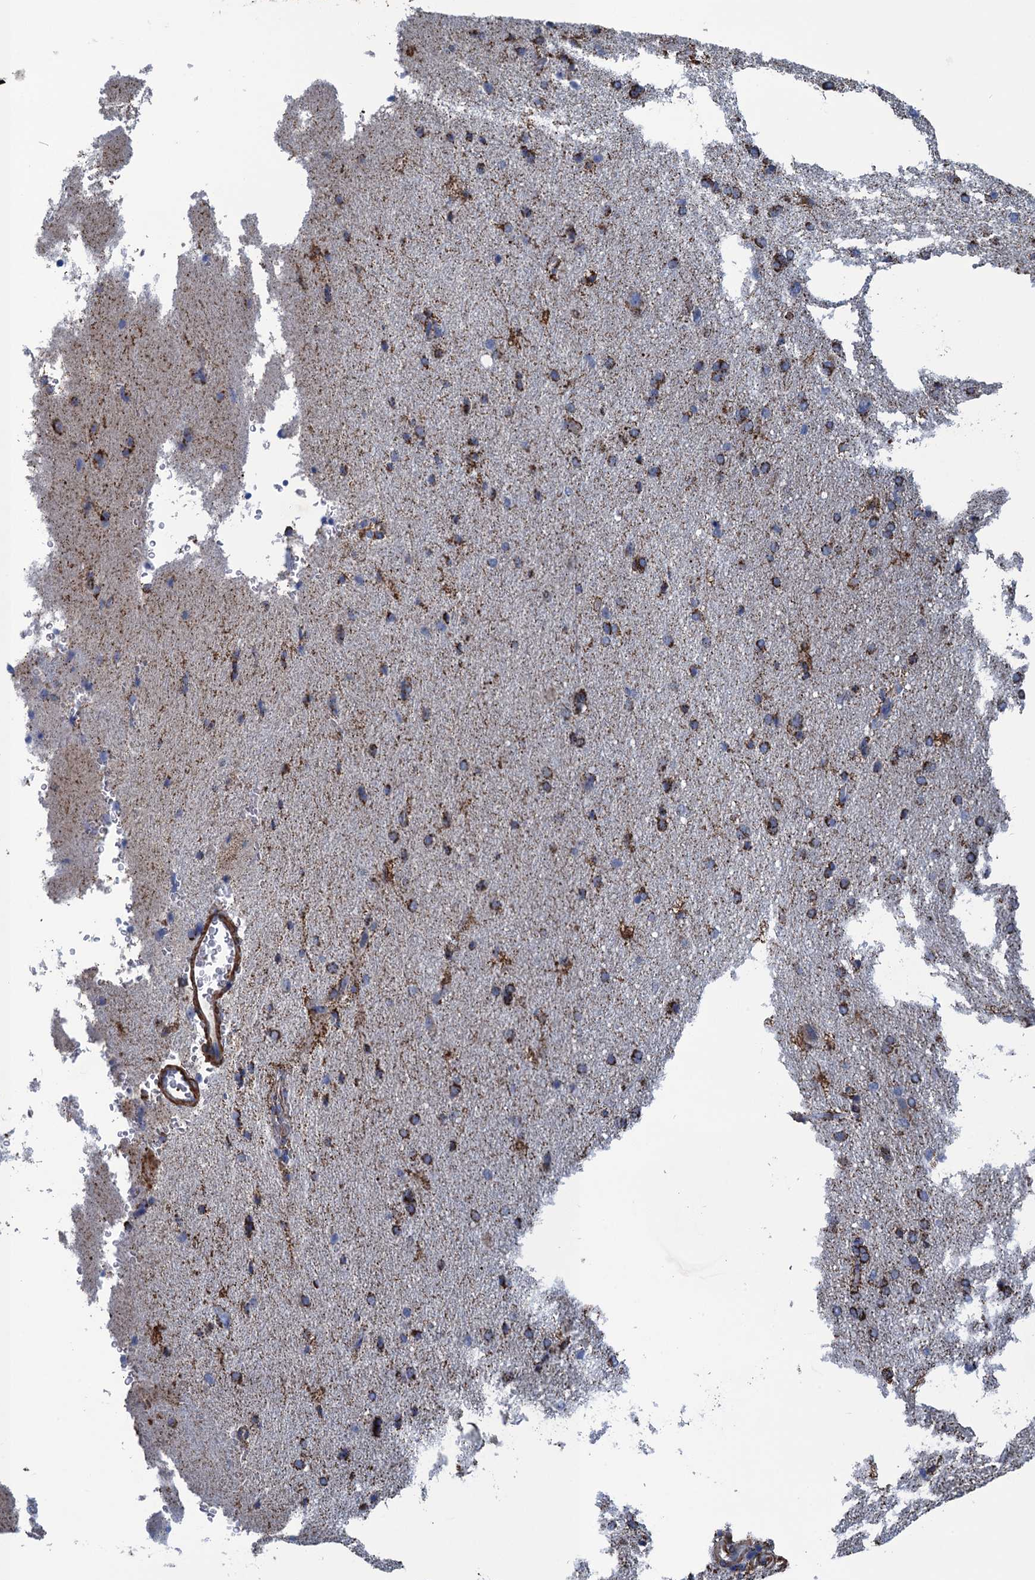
{"staining": {"intensity": "moderate", "quantity": "25%-75%", "location": "cytoplasmic/membranous"}, "tissue": "cerebral cortex", "cell_type": "Endothelial cells", "image_type": "normal", "snomed": [{"axis": "morphology", "description": "Normal tissue, NOS"}, {"axis": "topography", "description": "Cerebral cortex"}], "caption": "Protein positivity by immunohistochemistry (IHC) demonstrates moderate cytoplasmic/membranous expression in about 25%-75% of endothelial cells in normal cerebral cortex.", "gene": "ENSG00000260643", "patient": {"sex": "male", "age": 62}}